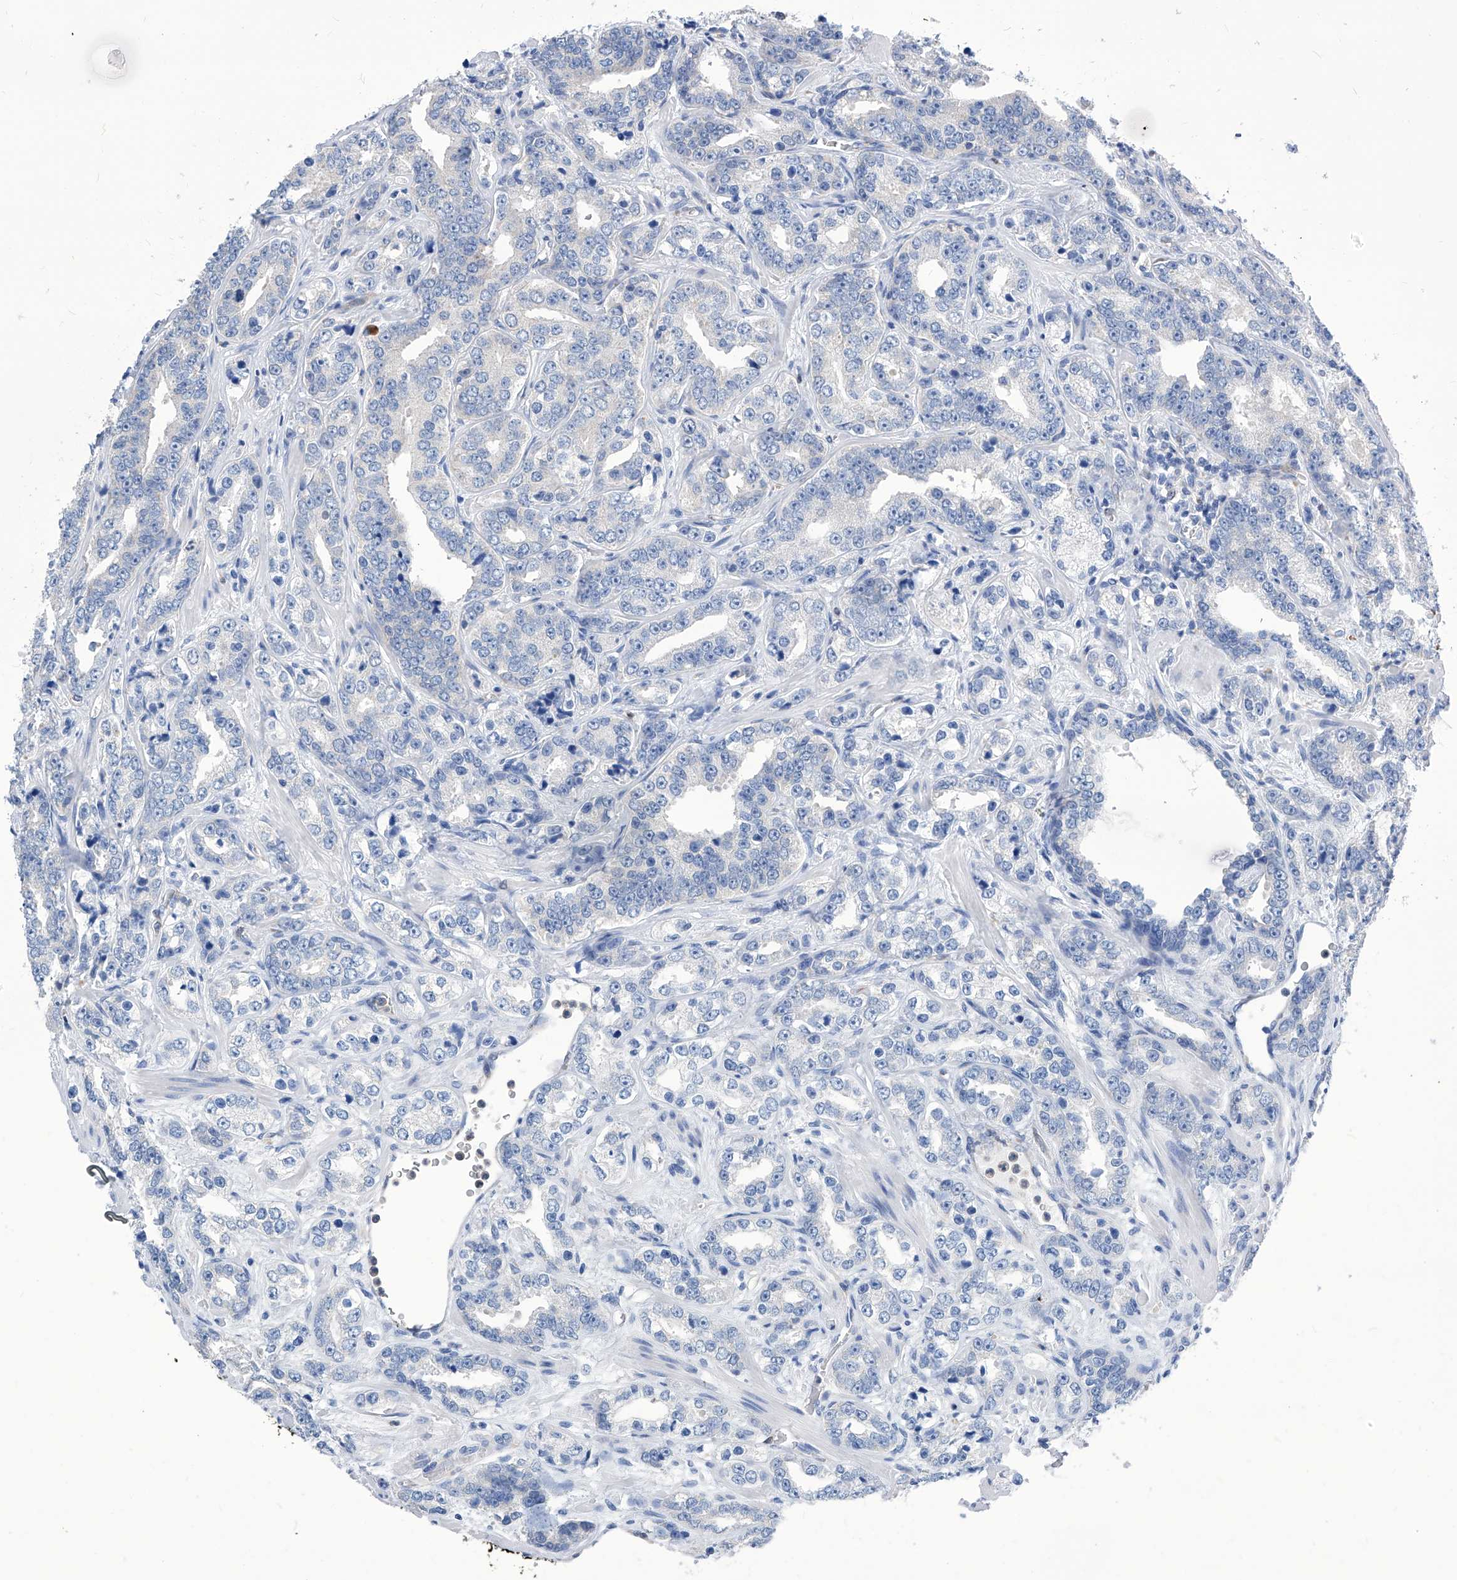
{"staining": {"intensity": "negative", "quantity": "none", "location": "none"}, "tissue": "prostate cancer", "cell_type": "Tumor cells", "image_type": "cancer", "snomed": [{"axis": "morphology", "description": "Adenocarcinoma, High grade"}, {"axis": "topography", "description": "Prostate"}], "caption": "Immunohistochemical staining of human prostate high-grade adenocarcinoma exhibits no significant staining in tumor cells.", "gene": "IMPA2", "patient": {"sex": "male", "age": 62}}